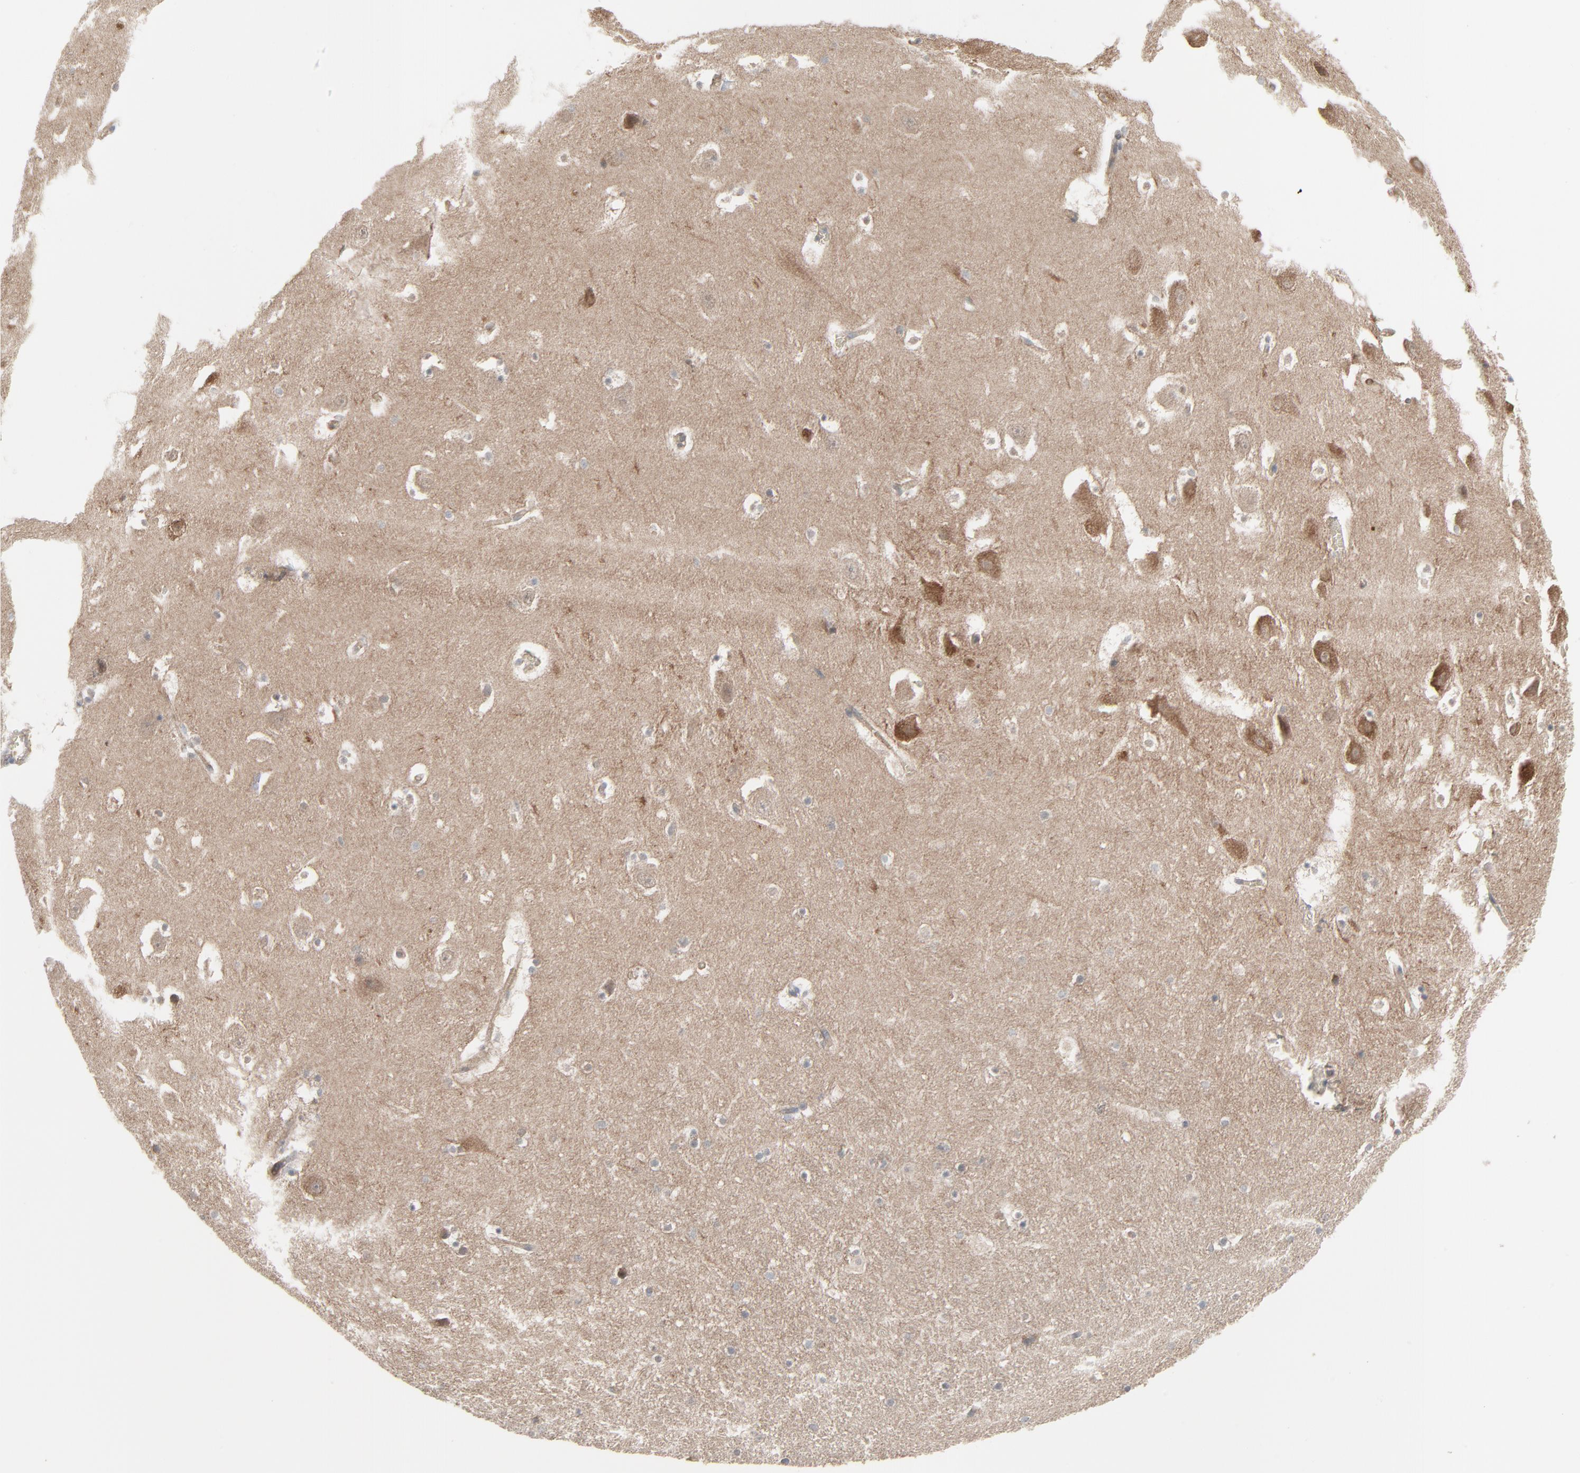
{"staining": {"intensity": "negative", "quantity": "none", "location": "none"}, "tissue": "hippocampus", "cell_type": "Glial cells", "image_type": "normal", "snomed": [{"axis": "morphology", "description": "Normal tissue, NOS"}, {"axis": "topography", "description": "Hippocampus"}], "caption": "This is an immunohistochemistry (IHC) histopathology image of benign human hippocampus. There is no staining in glial cells.", "gene": "OPTN", "patient": {"sex": "male", "age": 45}}